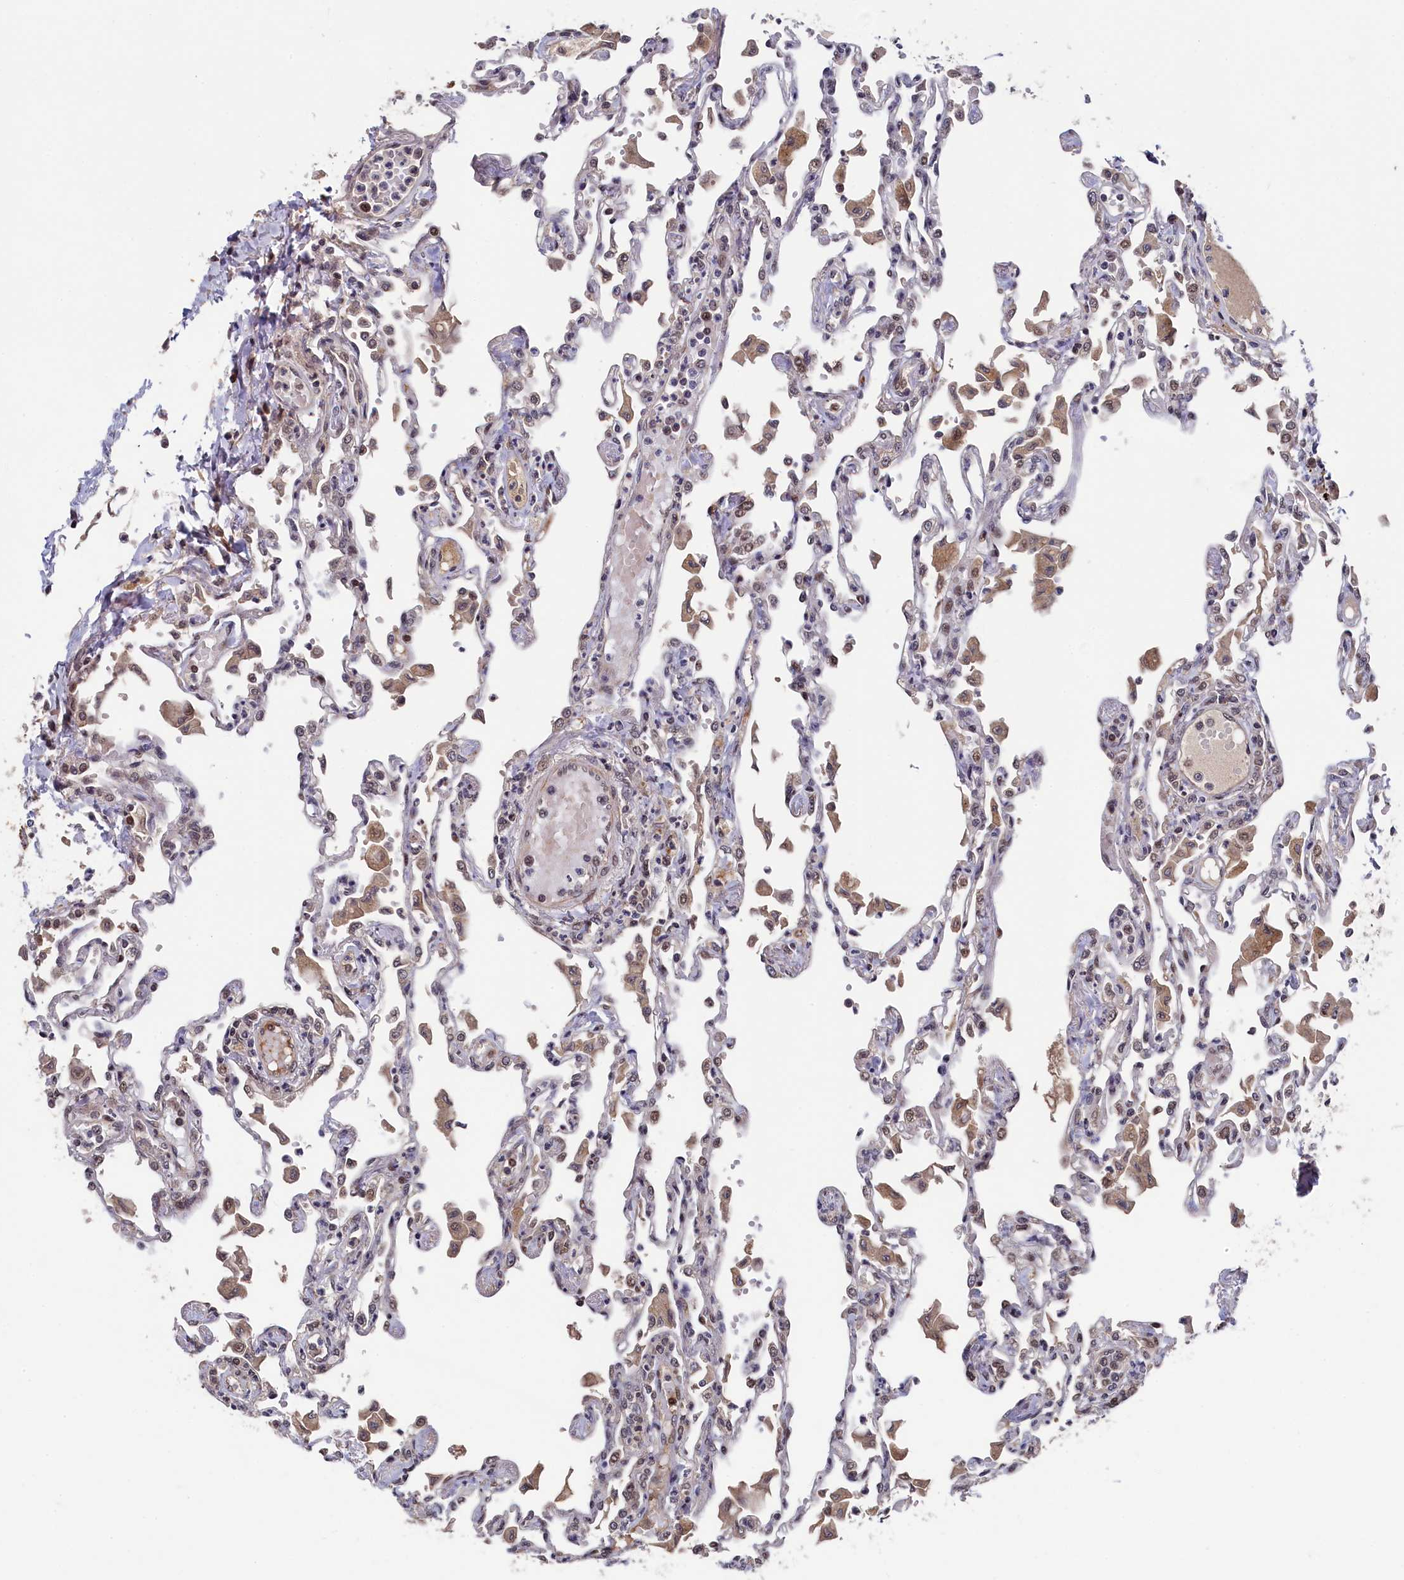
{"staining": {"intensity": "negative", "quantity": "none", "location": "none"}, "tissue": "lung", "cell_type": "Alveolar cells", "image_type": "normal", "snomed": [{"axis": "morphology", "description": "Normal tissue, NOS"}, {"axis": "topography", "description": "Bronchus"}, {"axis": "topography", "description": "Lung"}], "caption": "Immunohistochemical staining of unremarkable human lung displays no significant expression in alveolar cells.", "gene": "CLPX", "patient": {"sex": "female", "age": 49}}